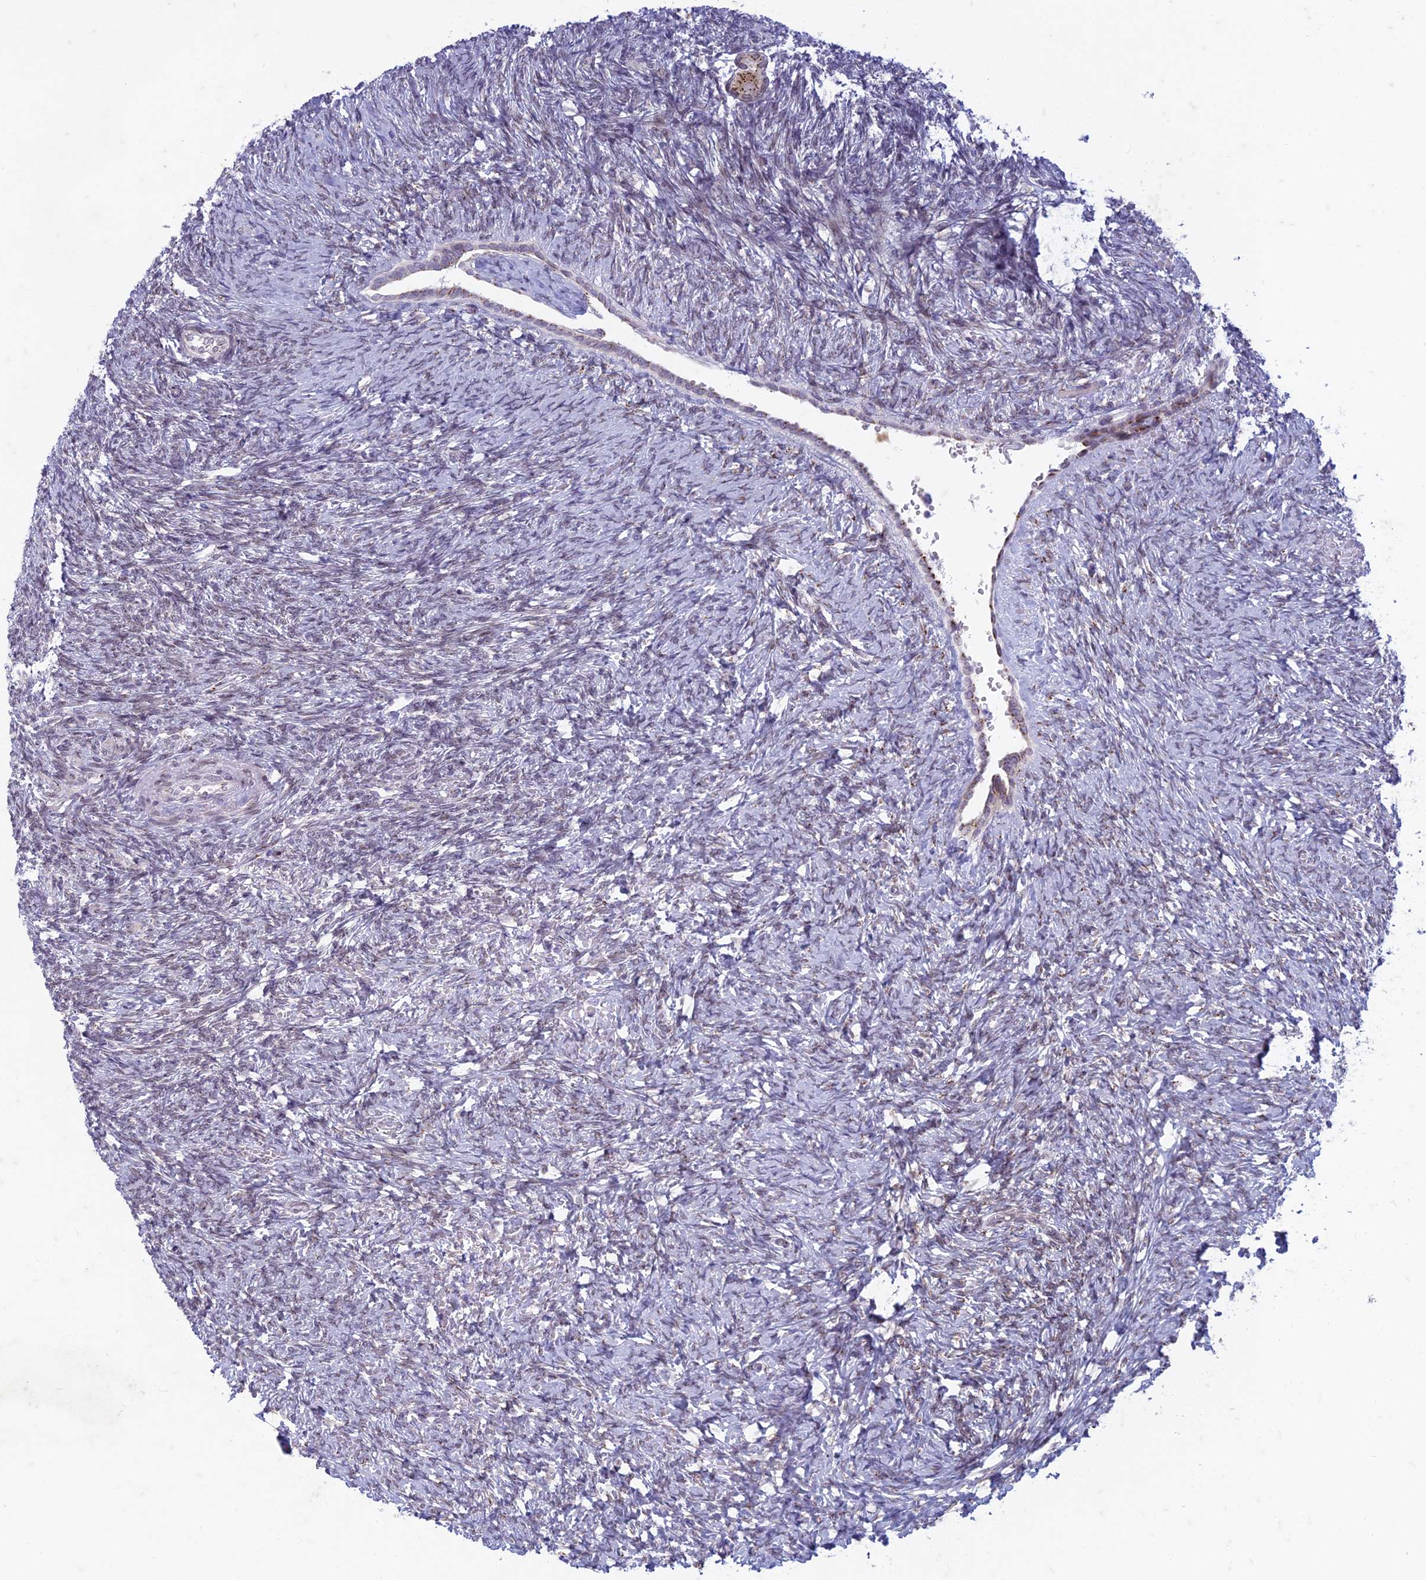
{"staining": {"intensity": "moderate", "quantity": ">75%", "location": "cytoplasmic/membranous"}, "tissue": "ovary", "cell_type": "Follicle cells", "image_type": "normal", "snomed": [{"axis": "morphology", "description": "Normal tissue, NOS"}, {"axis": "topography", "description": "Ovary"}], "caption": "Immunohistochemical staining of normal ovary demonstrates >75% levels of moderate cytoplasmic/membranous protein staining in approximately >75% of follicle cells. (DAB (3,3'-diaminobenzidine) IHC with brightfield microscopy, high magnification).", "gene": "FAM3C", "patient": {"sex": "female", "age": 41}}